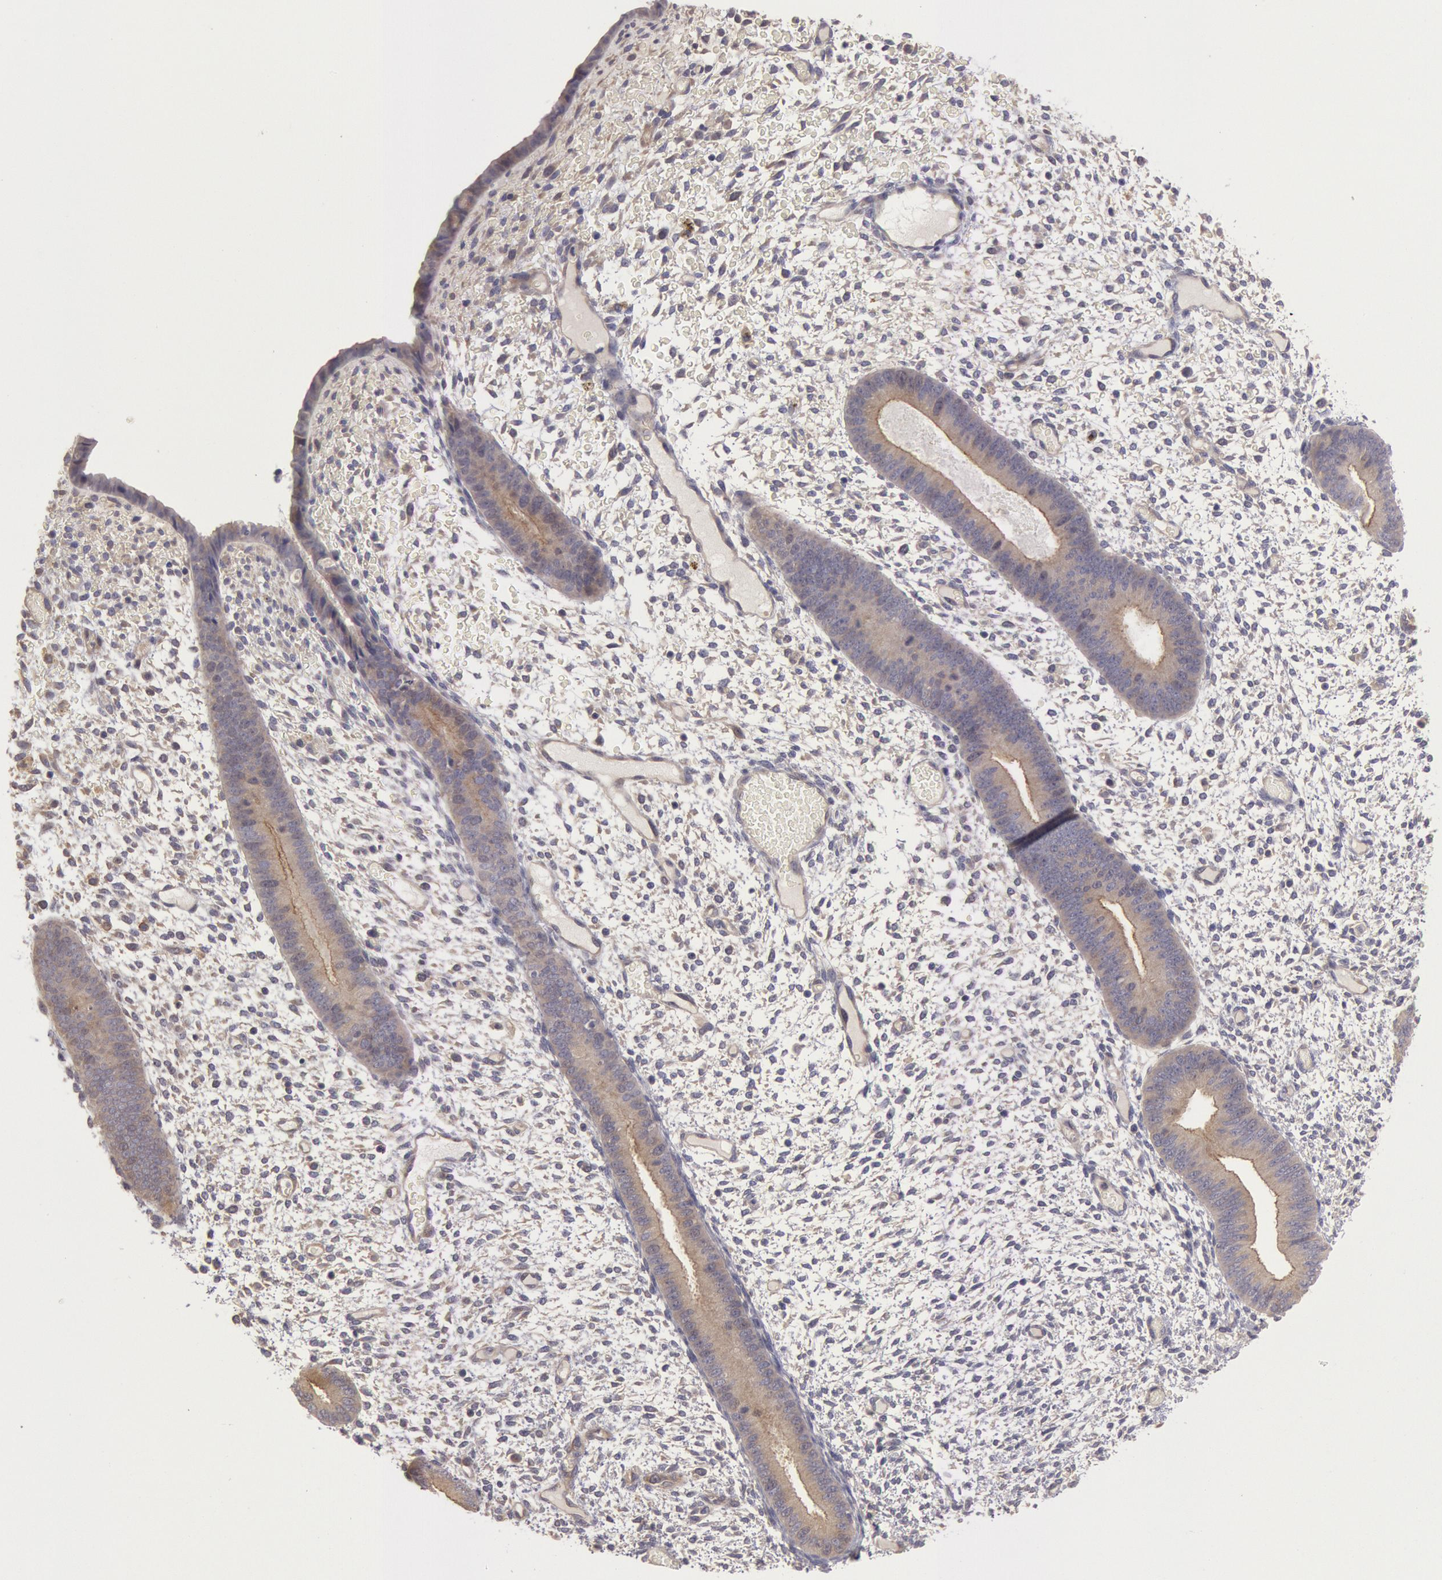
{"staining": {"intensity": "negative", "quantity": "none", "location": "none"}, "tissue": "endometrium", "cell_type": "Cells in endometrial stroma", "image_type": "normal", "snomed": [{"axis": "morphology", "description": "Normal tissue, NOS"}, {"axis": "topography", "description": "Endometrium"}], "caption": "This is a photomicrograph of immunohistochemistry (IHC) staining of unremarkable endometrium, which shows no staining in cells in endometrial stroma. (IHC, brightfield microscopy, high magnification).", "gene": "AMOTL1", "patient": {"sex": "female", "age": 42}}